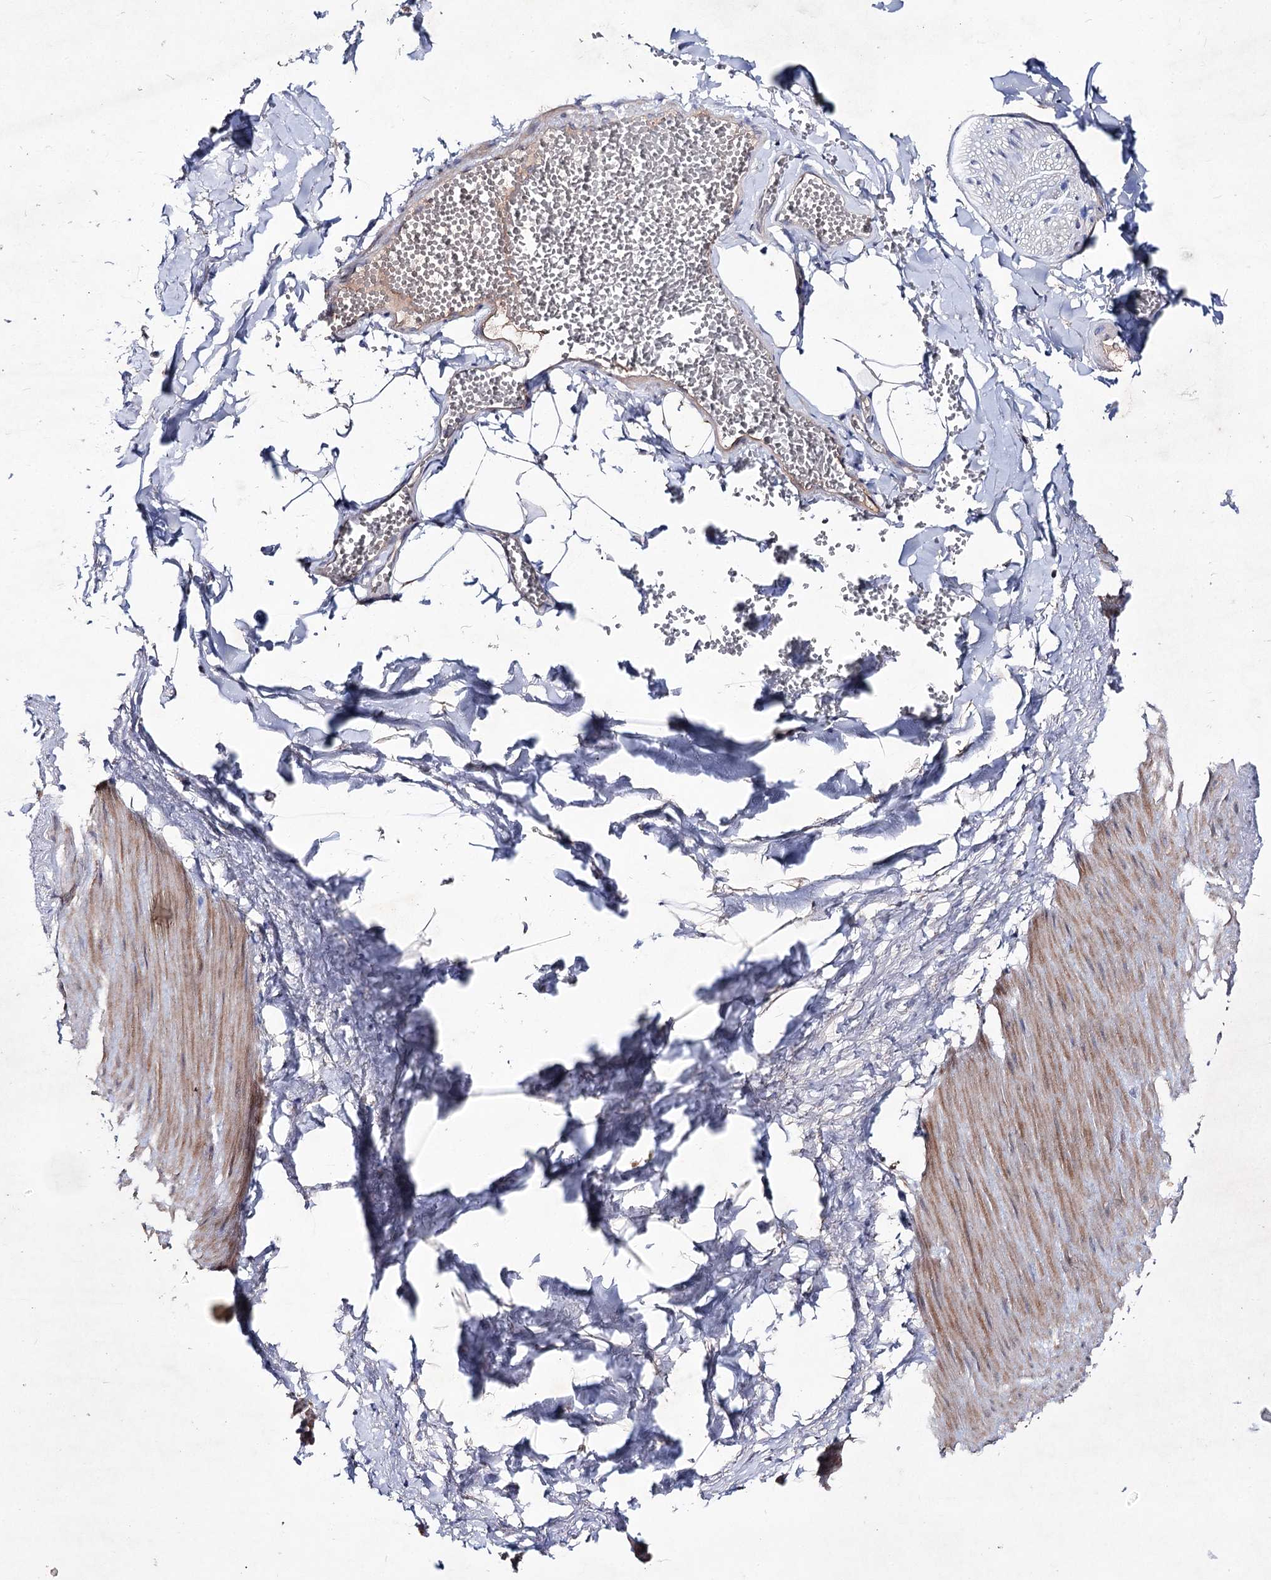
{"staining": {"intensity": "negative", "quantity": "none", "location": "none"}, "tissue": "adipose tissue", "cell_type": "Adipocytes", "image_type": "normal", "snomed": [{"axis": "morphology", "description": "Normal tissue, NOS"}, {"axis": "topography", "description": "Gallbladder"}, {"axis": "topography", "description": "Peripheral nerve tissue"}], "caption": "Adipose tissue was stained to show a protein in brown. There is no significant positivity in adipocytes.", "gene": "SEMA4G", "patient": {"sex": "male", "age": 38}}